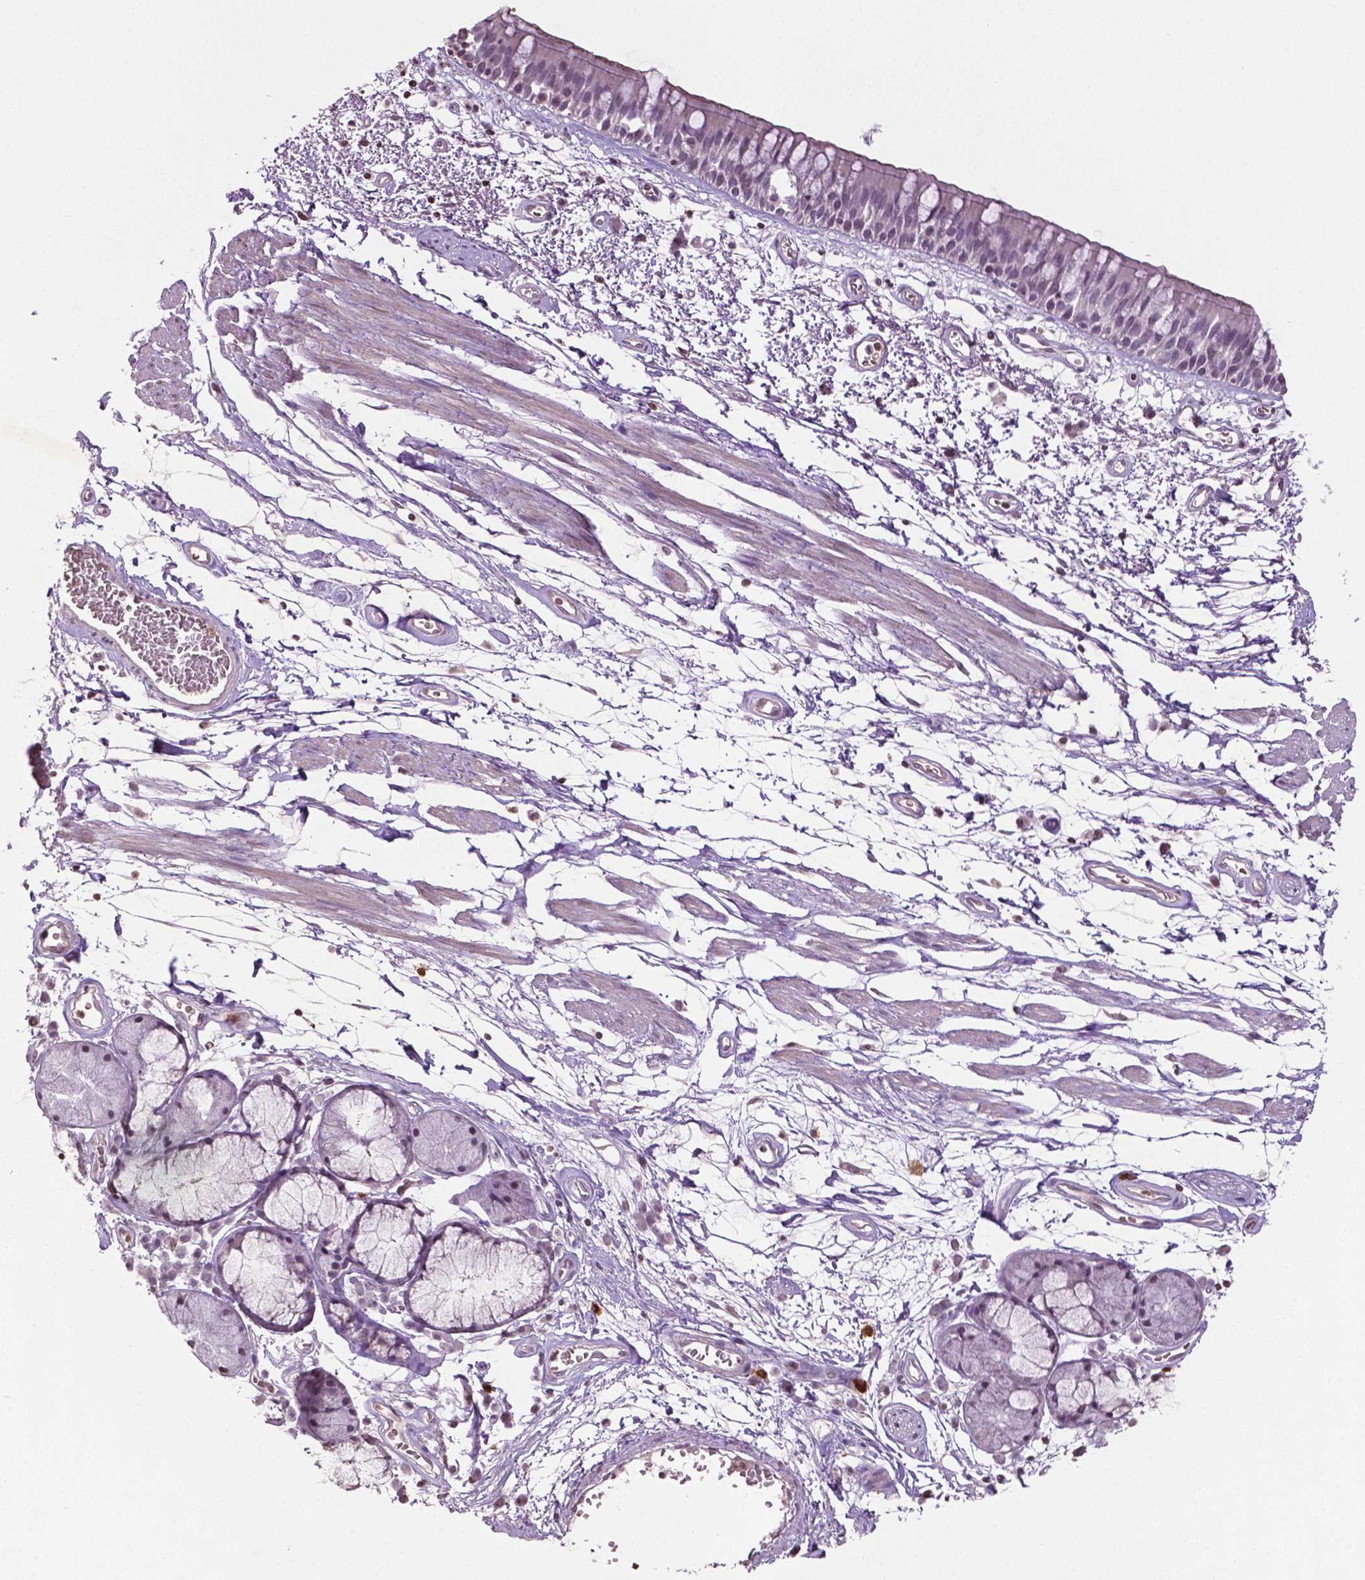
{"staining": {"intensity": "negative", "quantity": "none", "location": "none"}, "tissue": "bronchus", "cell_type": "Respiratory epithelial cells", "image_type": "normal", "snomed": [{"axis": "morphology", "description": "Normal tissue, NOS"}, {"axis": "morphology", "description": "Squamous cell carcinoma, NOS"}, {"axis": "topography", "description": "Cartilage tissue"}, {"axis": "topography", "description": "Bronchus"}, {"axis": "topography", "description": "Lung"}], "caption": "Respiratory epithelial cells are negative for brown protein staining in unremarkable bronchus. The staining is performed using DAB brown chromogen with nuclei counter-stained in using hematoxylin.", "gene": "NTNG2", "patient": {"sex": "male", "age": 66}}